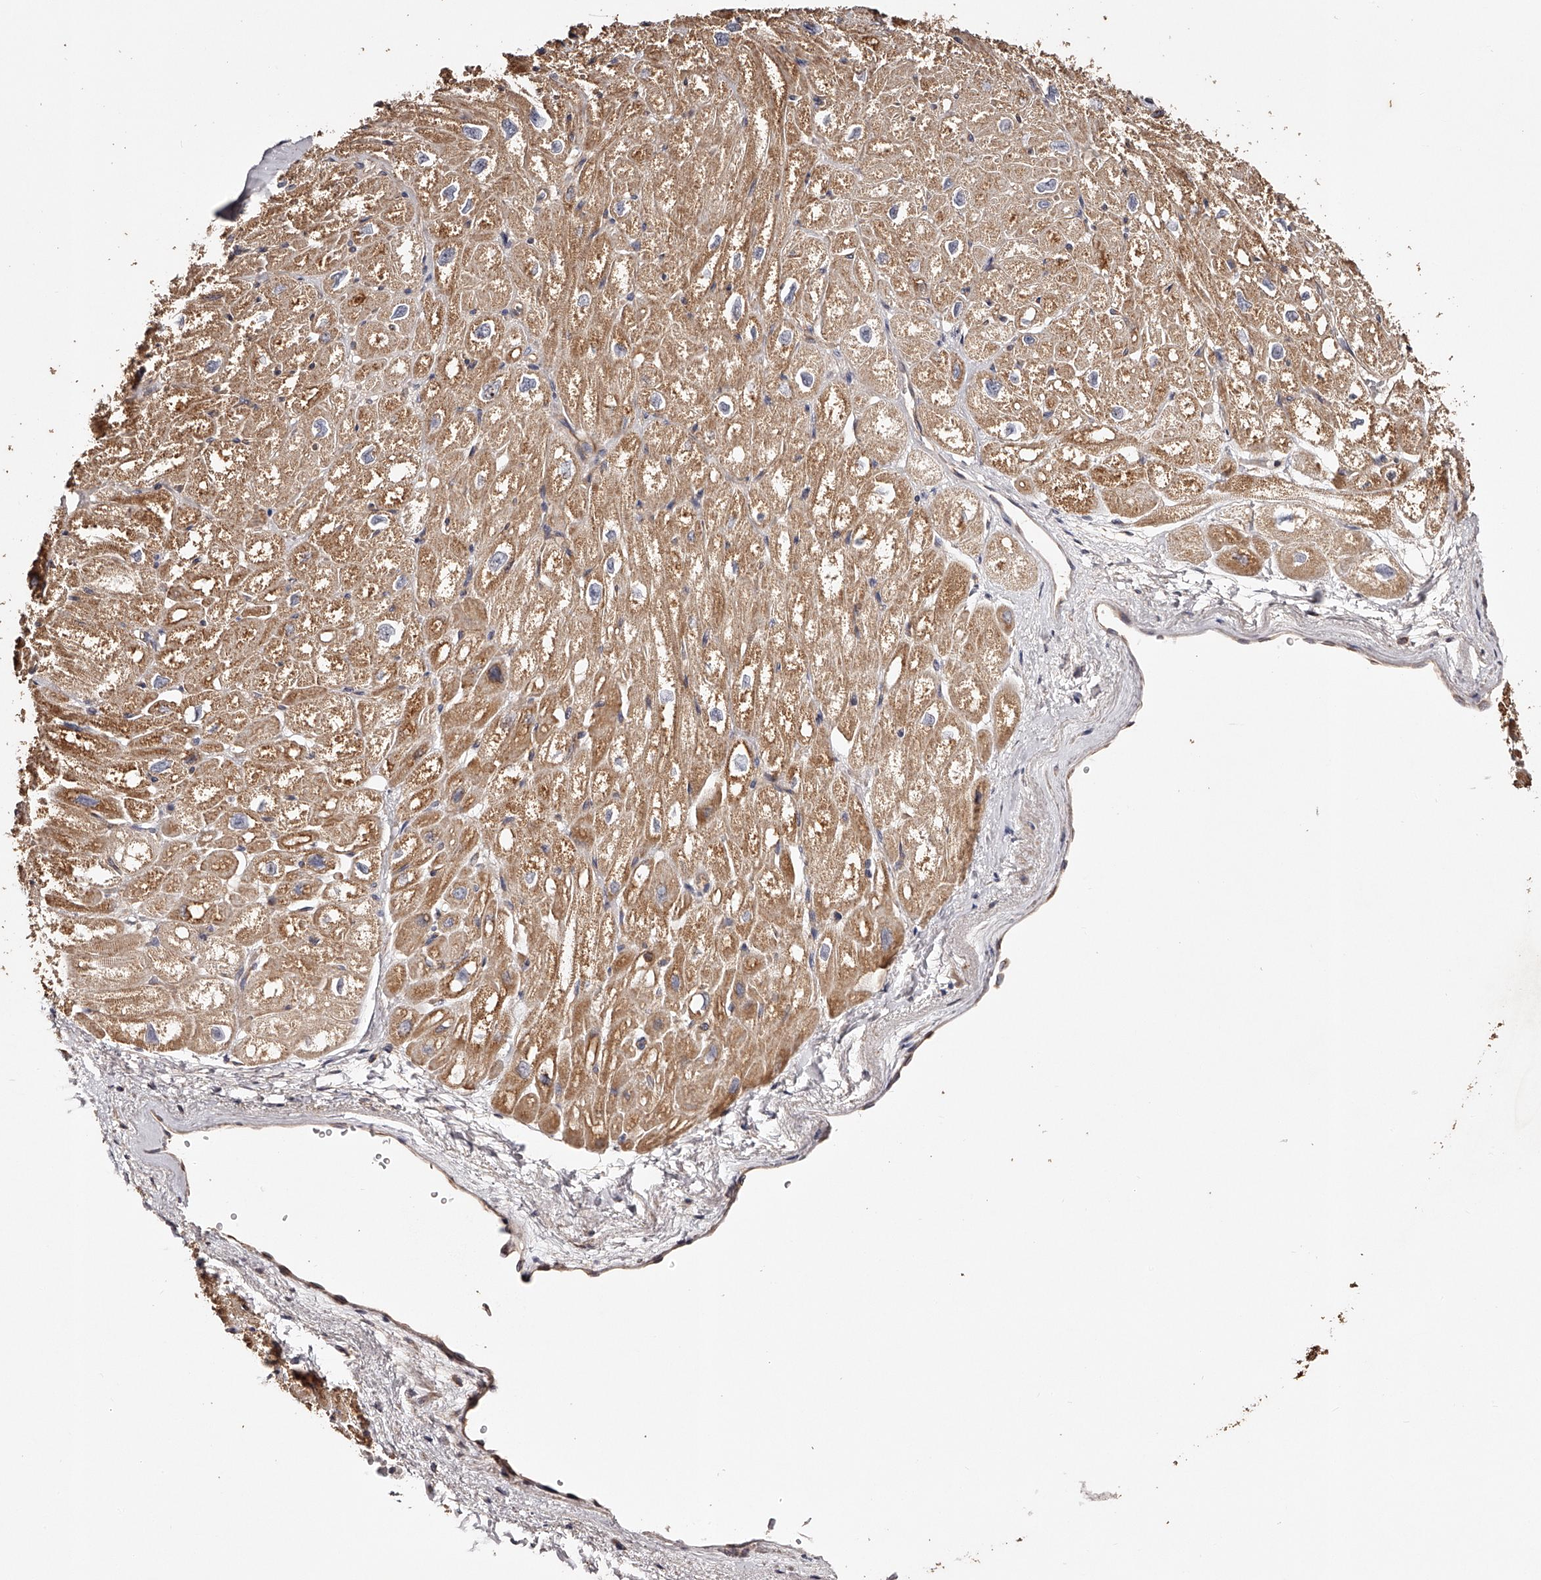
{"staining": {"intensity": "moderate", "quantity": ">75%", "location": "cytoplasmic/membranous"}, "tissue": "heart muscle", "cell_type": "Cardiomyocytes", "image_type": "normal", "snomed": [{"axis": "morphology", "description": "Normal tissue, NOS"}, {"axis": "topography", "description": "Heart"}], "caption": "Protein staining displays moderate cytoplasmic/membranous positivity in approximately >75% of cardiomyocytes in benign heart muscle.", "gene": "USP21", "patient": {"sex": "male", "age": 50}}